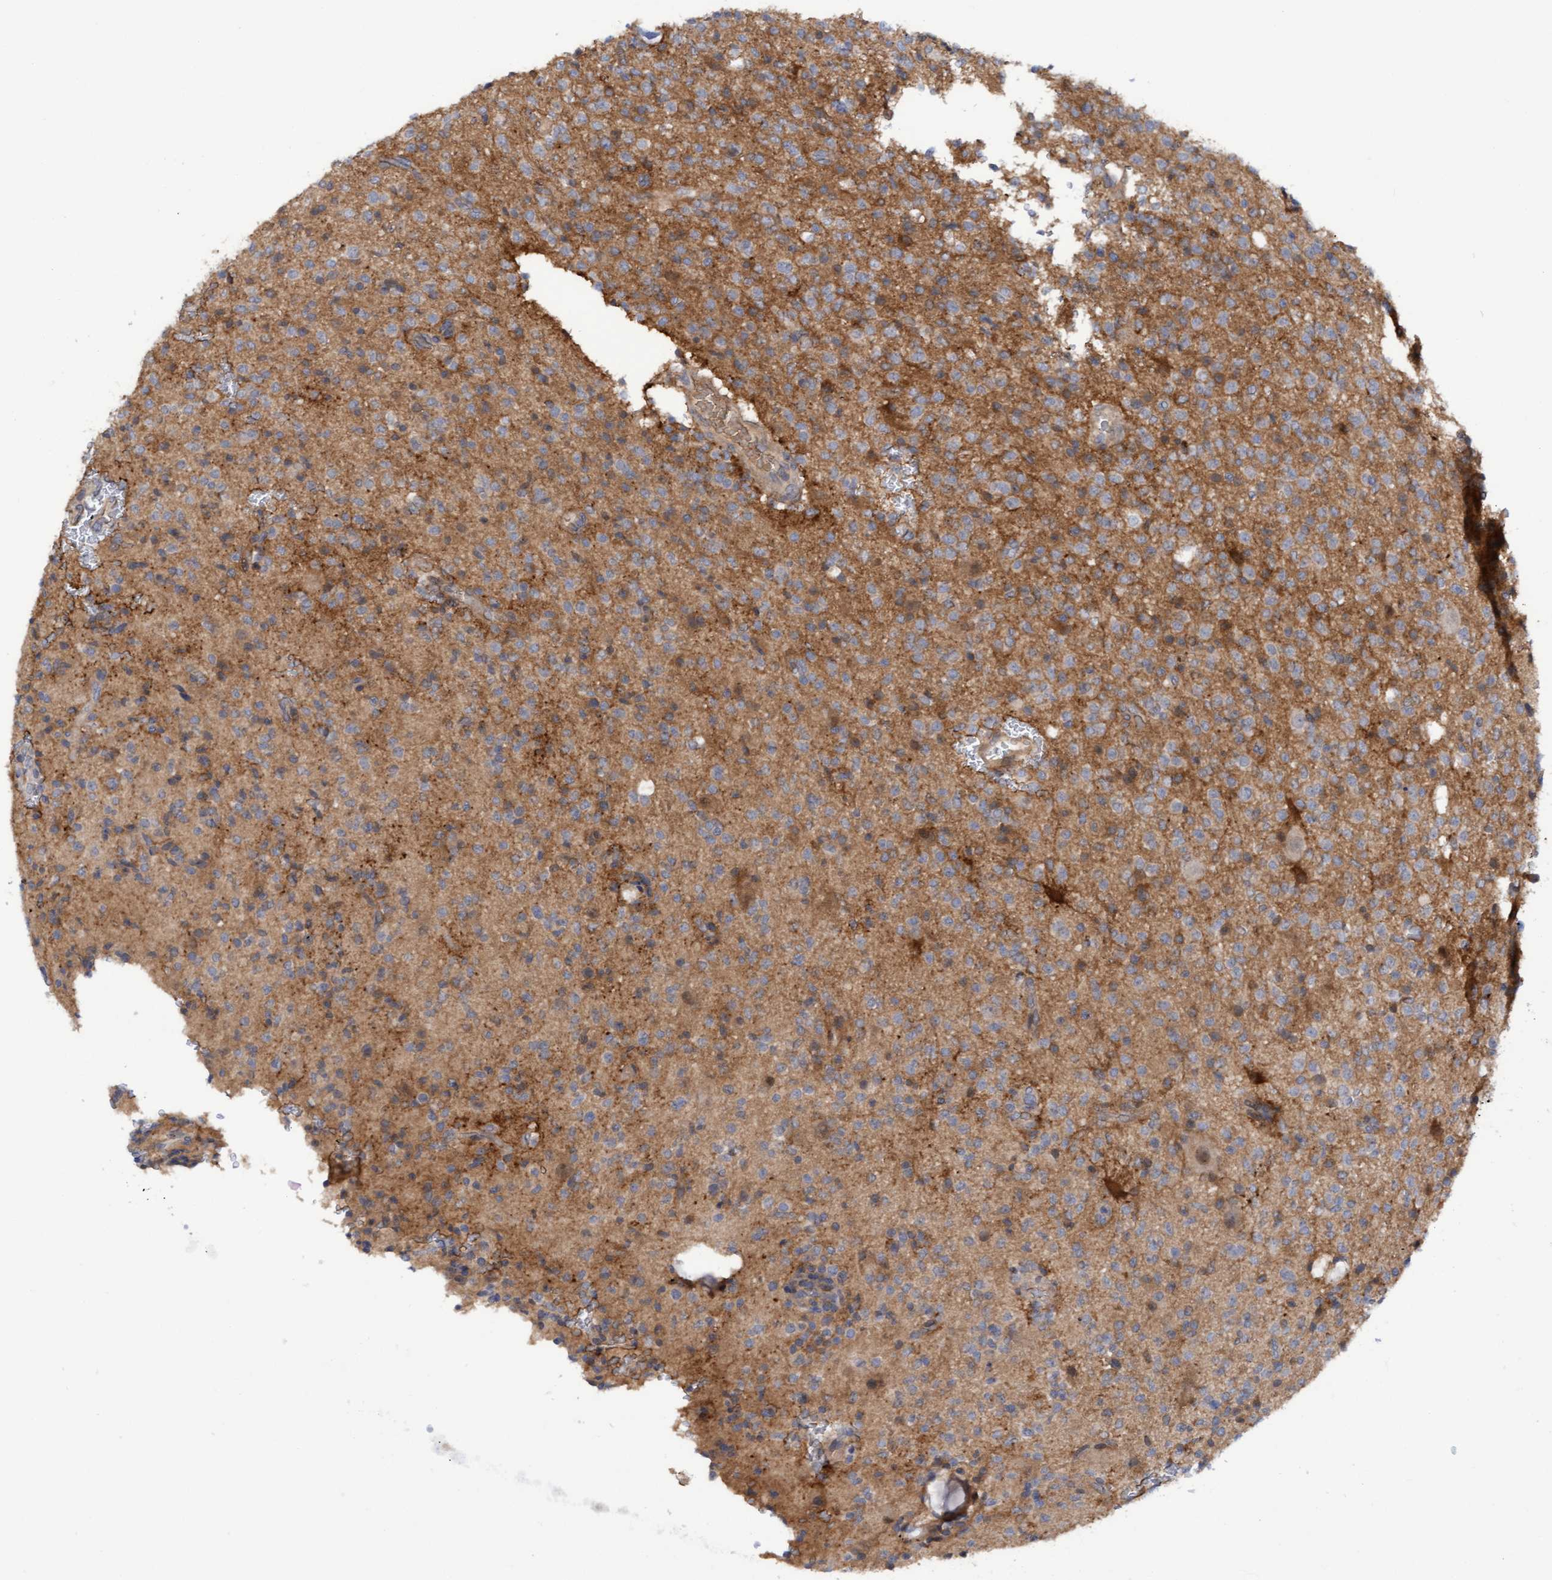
{"staining": {"intensity": "moderate", "quantity": "25%-75%", "location": "cytoplasmic/membranous"}, "tissue": "glioma", "cell_type": "Tumor cells", "image_type": "cancer", "snomed": [{"axis": "morphology", "description": "Glioma, malignant, High grade"}, {"axis": "topography", "description": "Brain"}], "caption": "Glioma was stained to show a protein in brown. There is medium levels of moderate cytoplasmic/membranous positivity in about 25%-75% of tumor cells.", "gene": "PLCD1", "patient": {"sex": "male", "age": 34}}